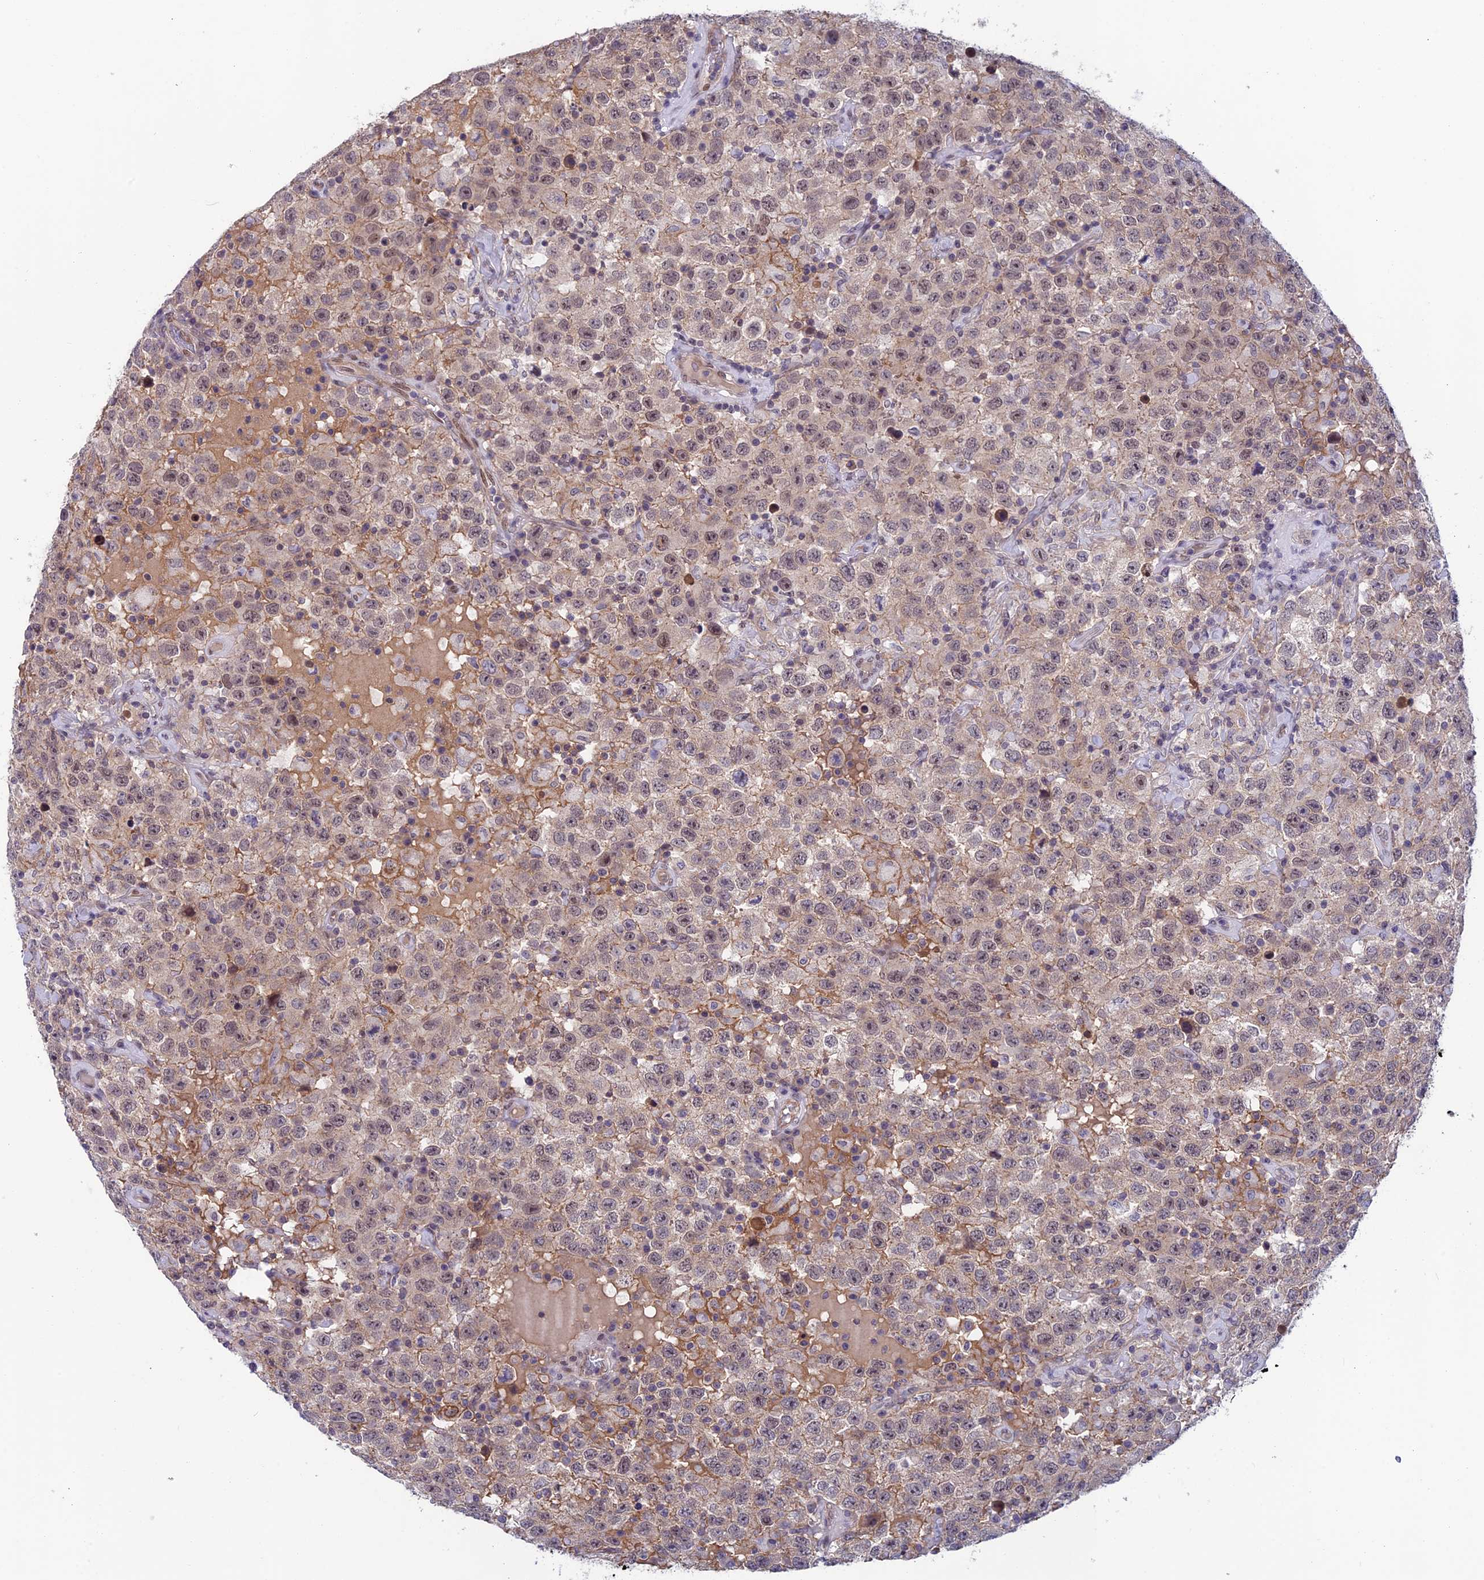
{"staining": {"intensity": "moderate", "quantity": "25%-75%", "location": "cytoplasmic/membranous"}, "tissue": "testis cancer", "cell_type": "Tumor cells", "image_type": "cancer", "snomed": [{"axis": "morphology", "description": "Seminoma, NOS"}, {"axis": "topography", "description": "Testis"}], "caption": "An immunohistochemistry (IHC) micrograph of neoplastic tissue is shown. Protein staining in brown shows moderate cytoplasmic/membranous positivity in seminoma (testis) within tumor cells.", "gene": "FKBPL", "patient": {"sex": "male", "age": 41}}